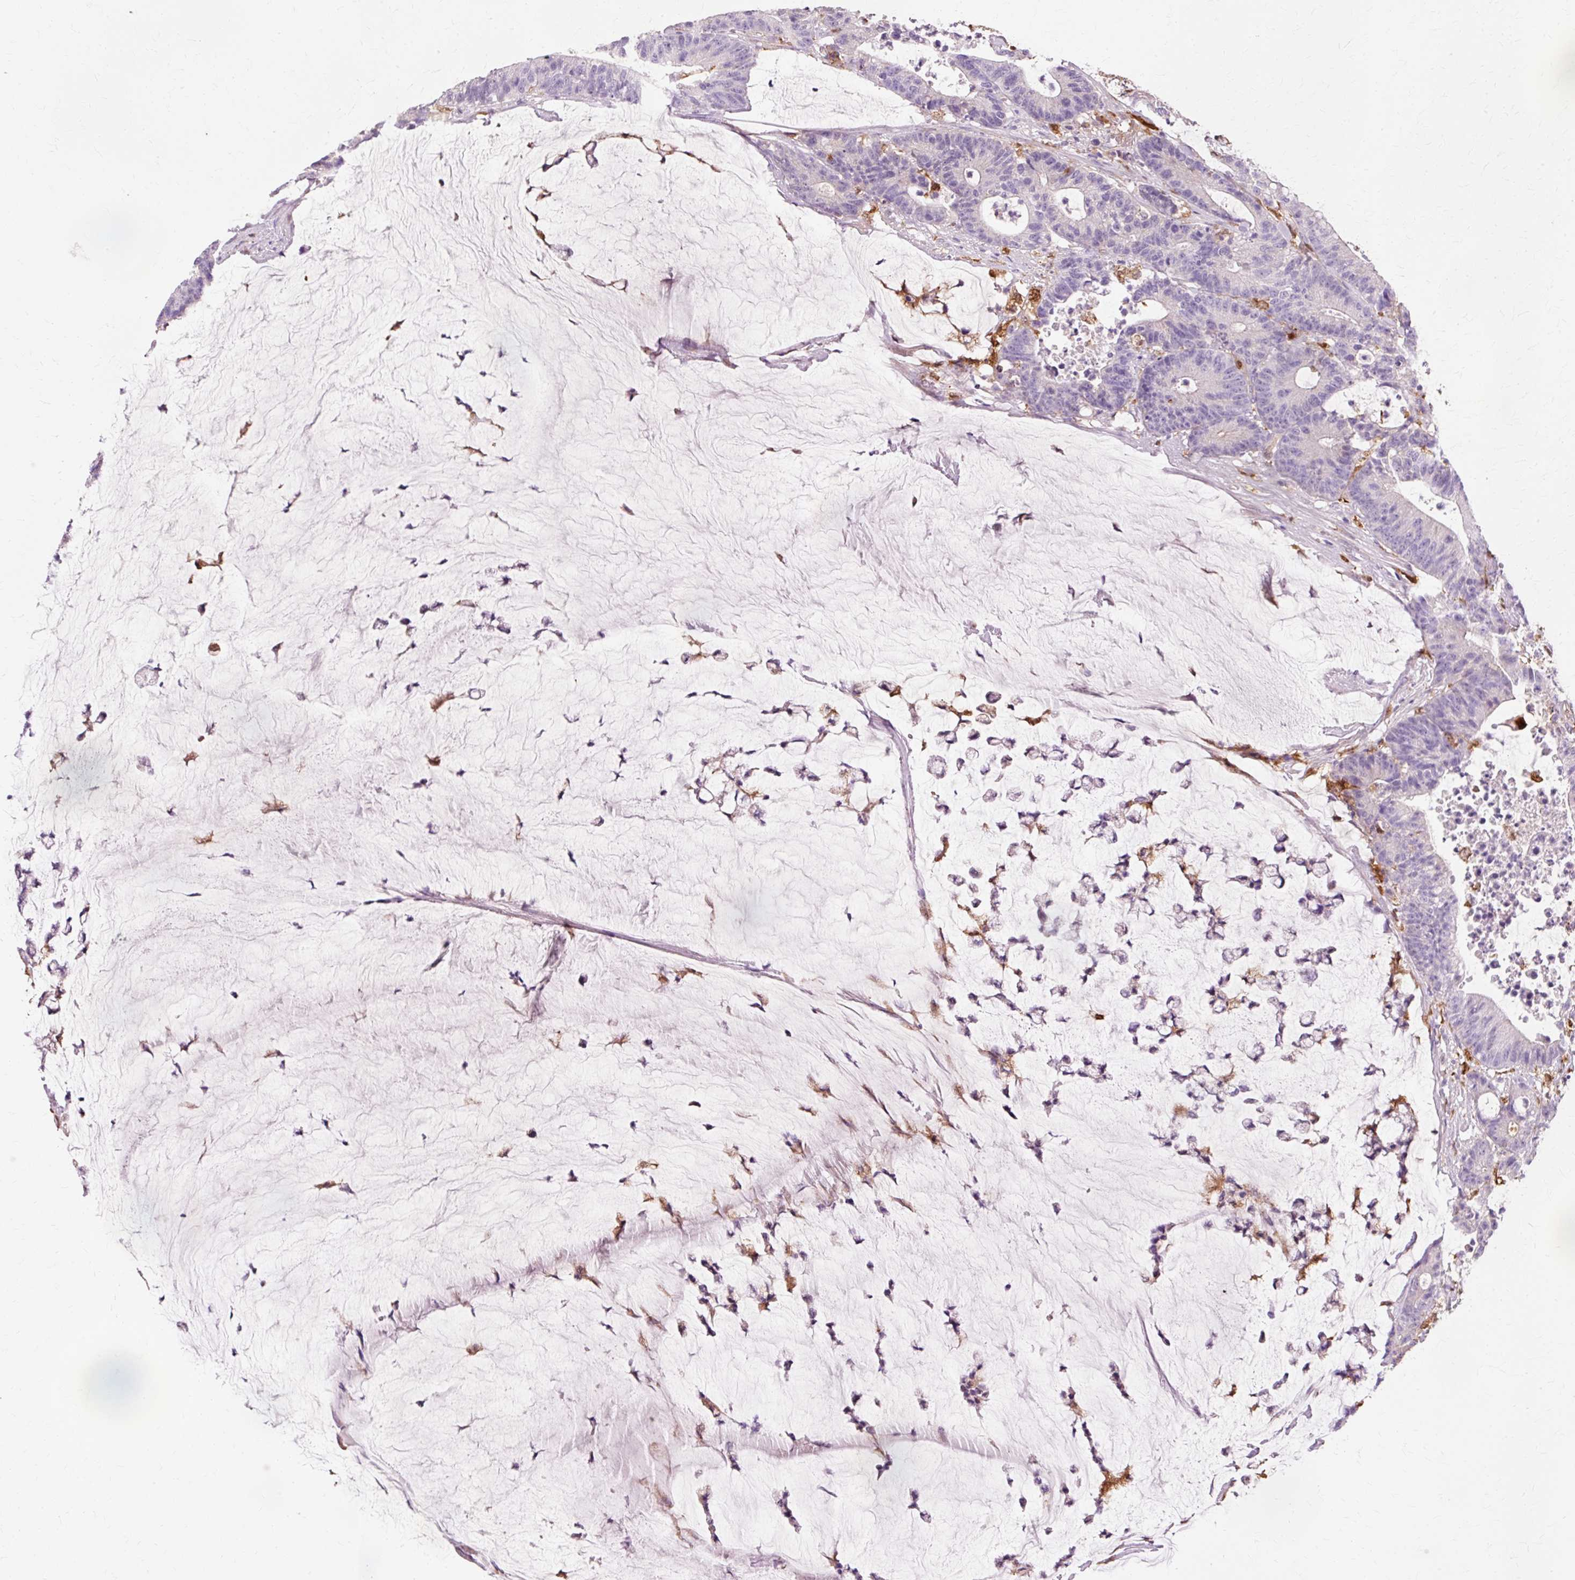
{"staining": {"intensity": "negative", "quantity": "none", "location": "none"}, "tissue": "colorectal cancer", "cell_type": "Tumor cells", "image_type": "cancer", "snomed": [{"axis": "morphology", "description": "Adenocarcinoma, NOS"}, {"axis": "topography", "description": "Colon"}], "caption": "An image of colorectal adenocarcinoma stained for a protein exhibits no brown staining in tumor cells.", "gene": "GPX1", "patient": {"sex": "female", "age": 84}}